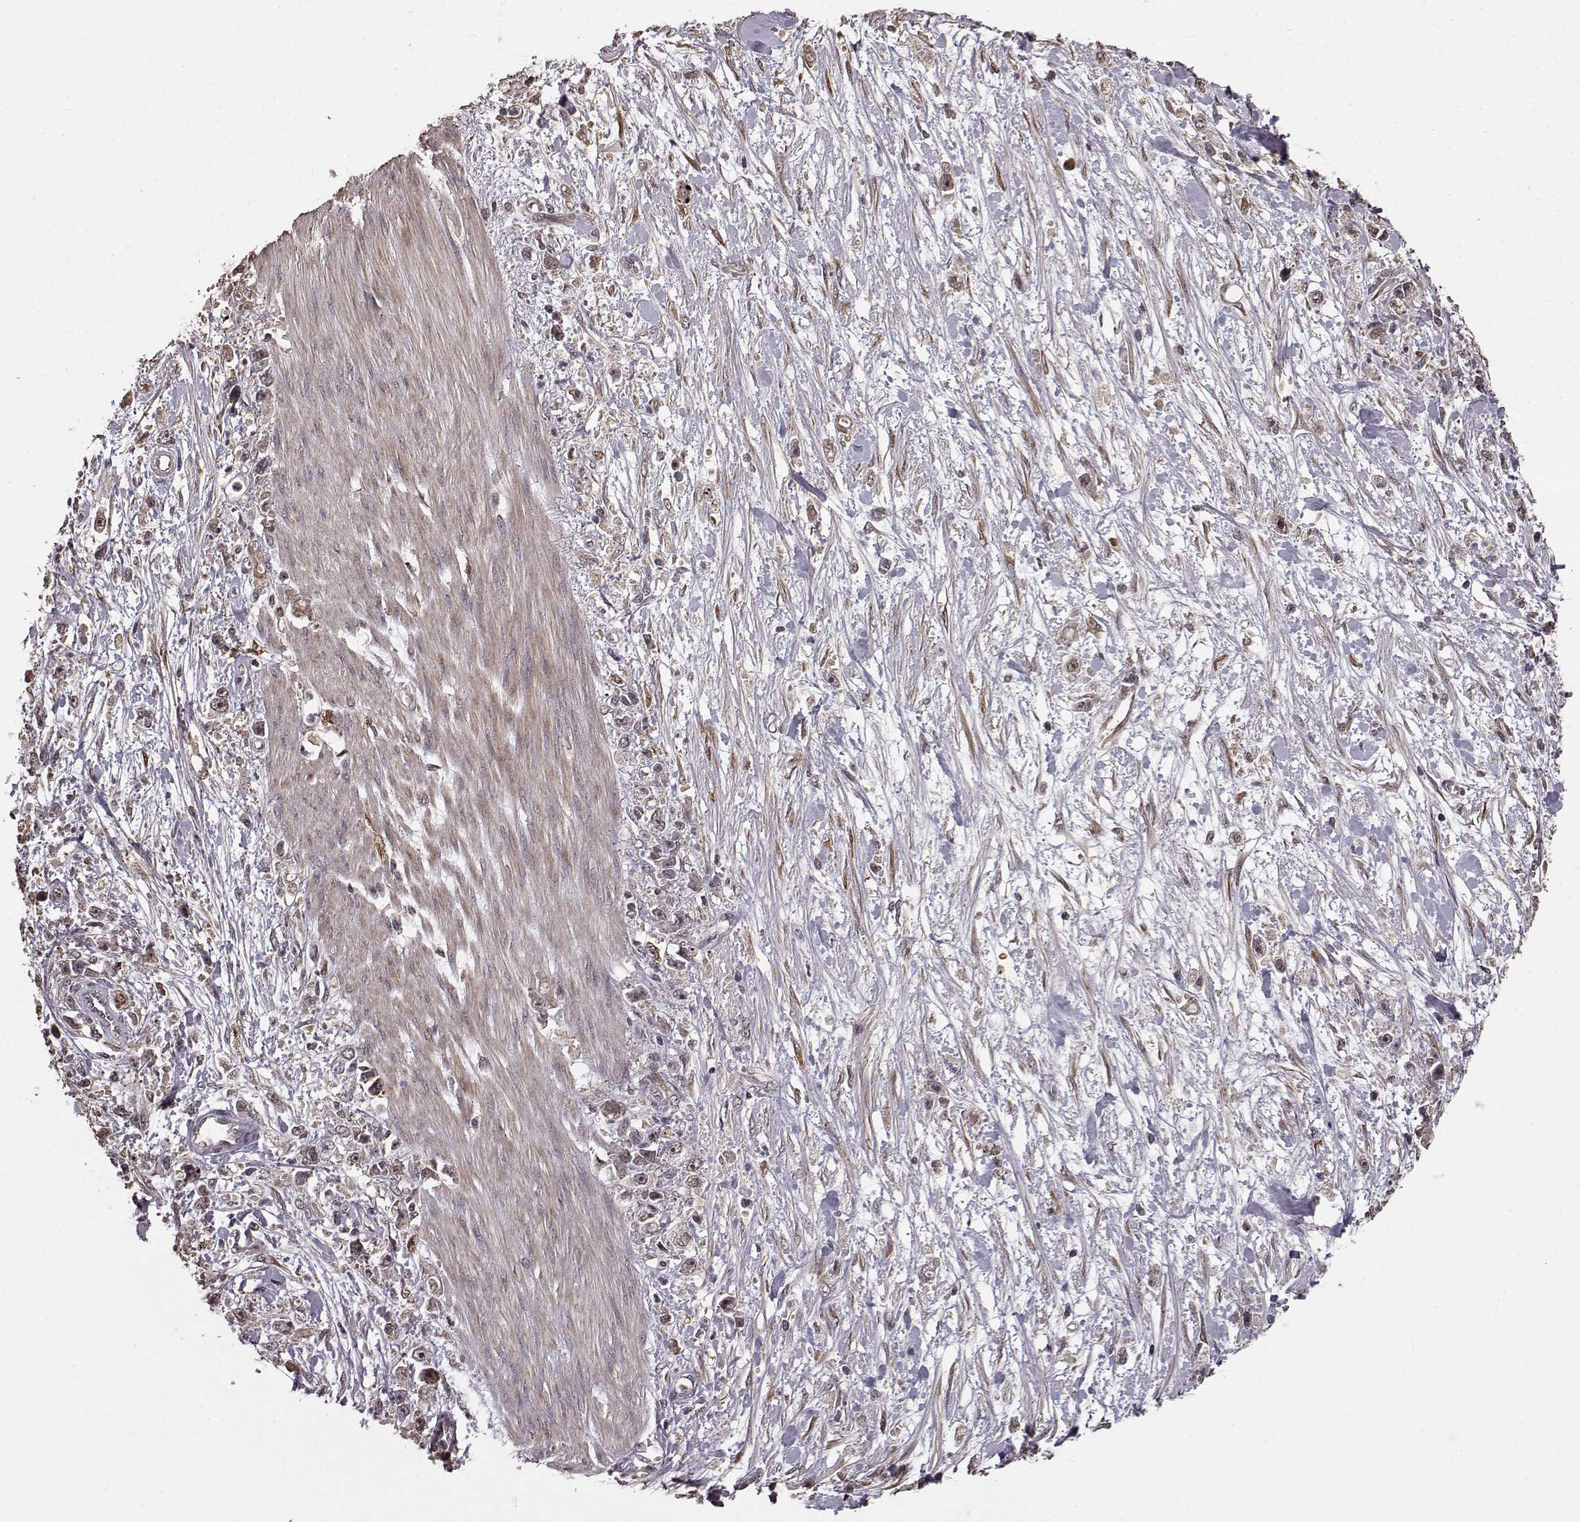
{"staining": {"intensity": "negative", "quantity": "none", "location": "none"}, "tissue": "stomach cancer", "cell_type": "Tumor cells", "image_type": "cancer", "snomed": [{"axis": "morphology", "description": "Adenocarcinoma, NOS"}, {"axis": "topography", "description": "Stomach"}], "caption": "DAB (3,3'-diaminobenzidine) immunohistochemical staining of human stomach adenocarcinoma displays no significant staining in tumor cells. (DAB IHC with hematoxylin counter stain).", "gene": "USP15", "patient": {"sex": "female", "age": 59}}